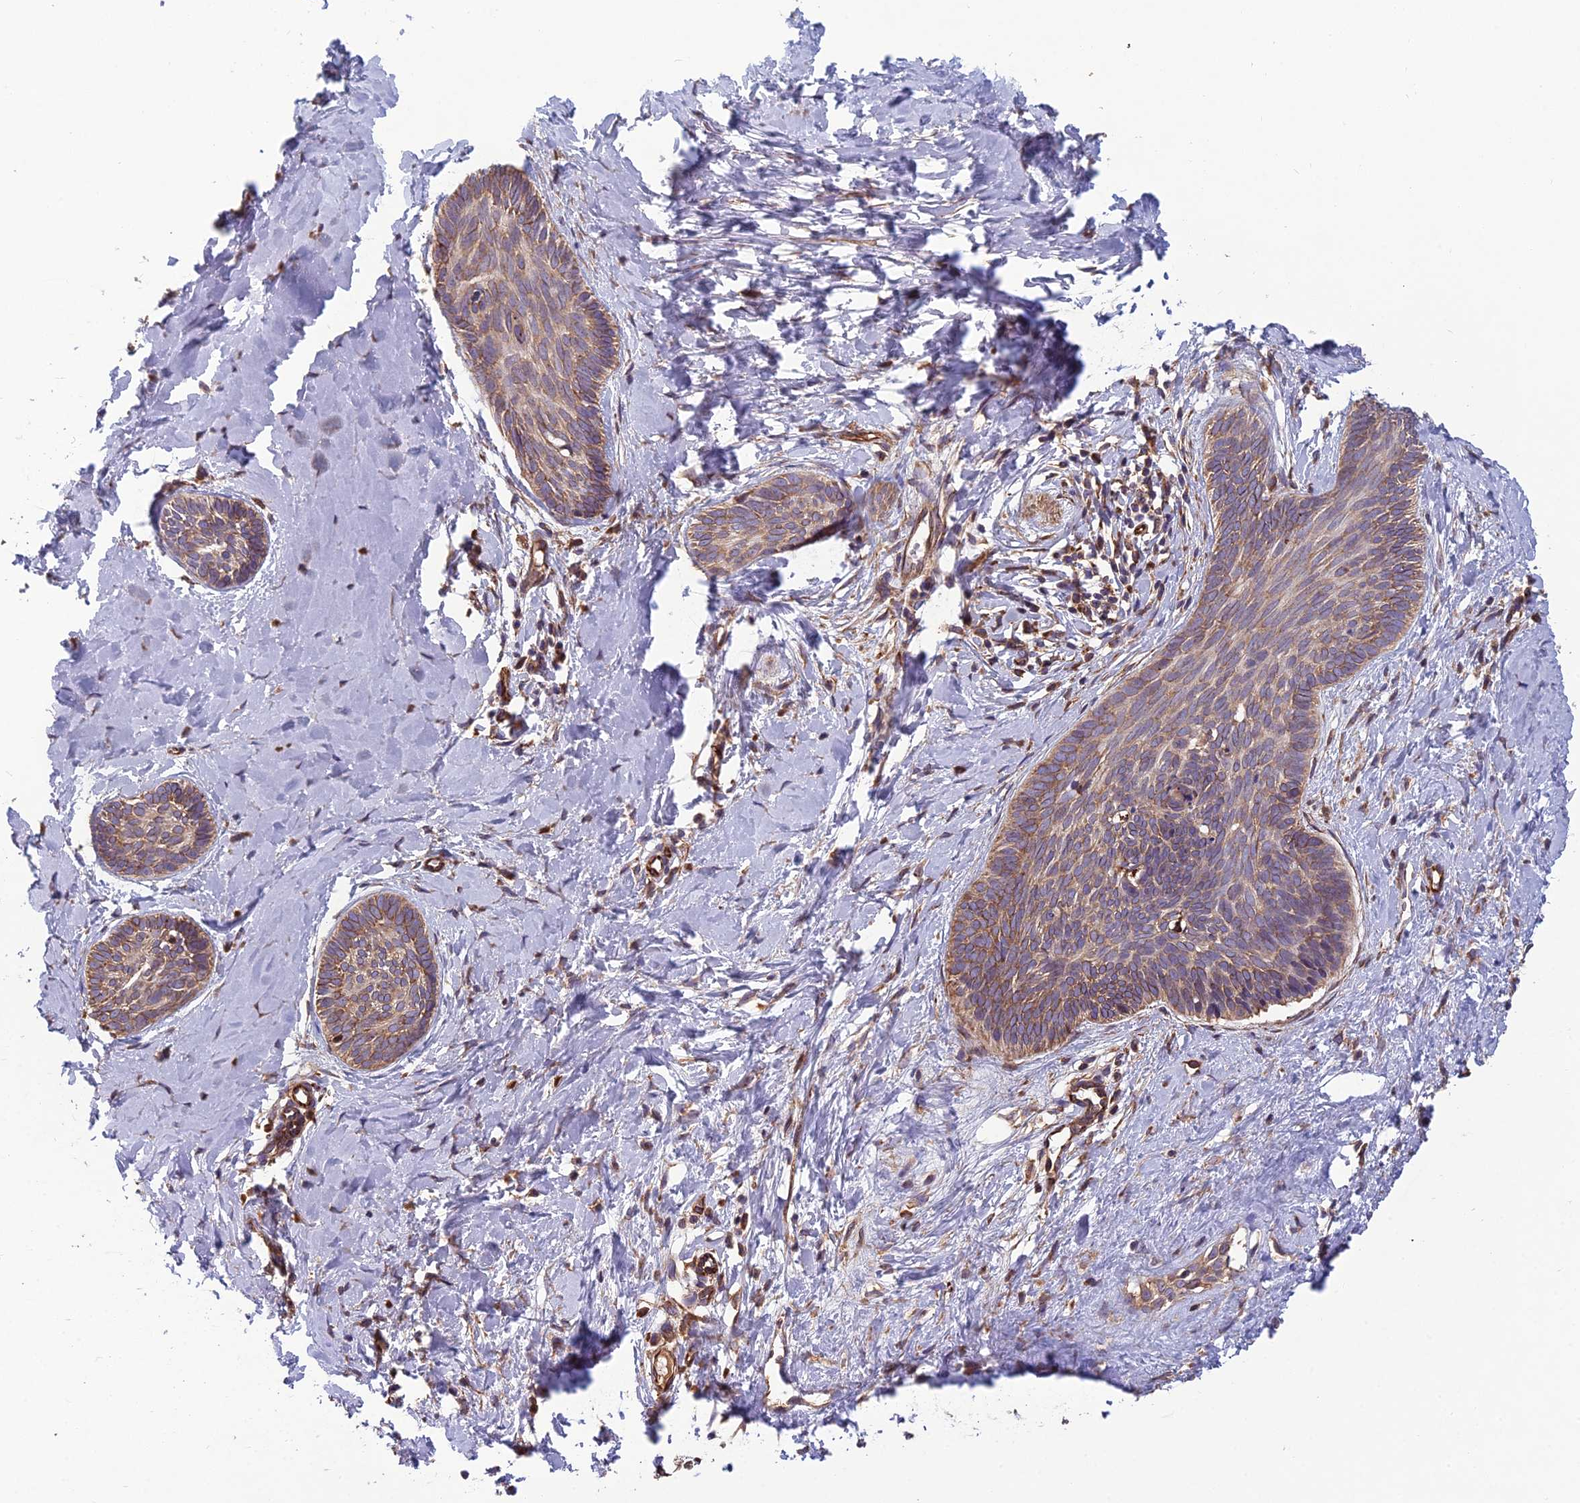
{"staining": {"intensity": "moderate", "quantity": "25%-75%", "location": "cytoplasmic/membranous"}, "tissue": "skin cancer", "cell_type": "Tumor cells", "image_type": "cancer", "snomed": [{"axis": "morphology", "description": "Basal cell carcinoma"}, {"axis": "topography", "description": "Skin"}], "caption": "The immunohistochemical stain highlights moderate cytoplasmic/membranous staining in tumor cells of basal cell carcinoma (skin) tissue.", "gene": "SPDL1", "patient": {"sex": "female", "age": 81}}